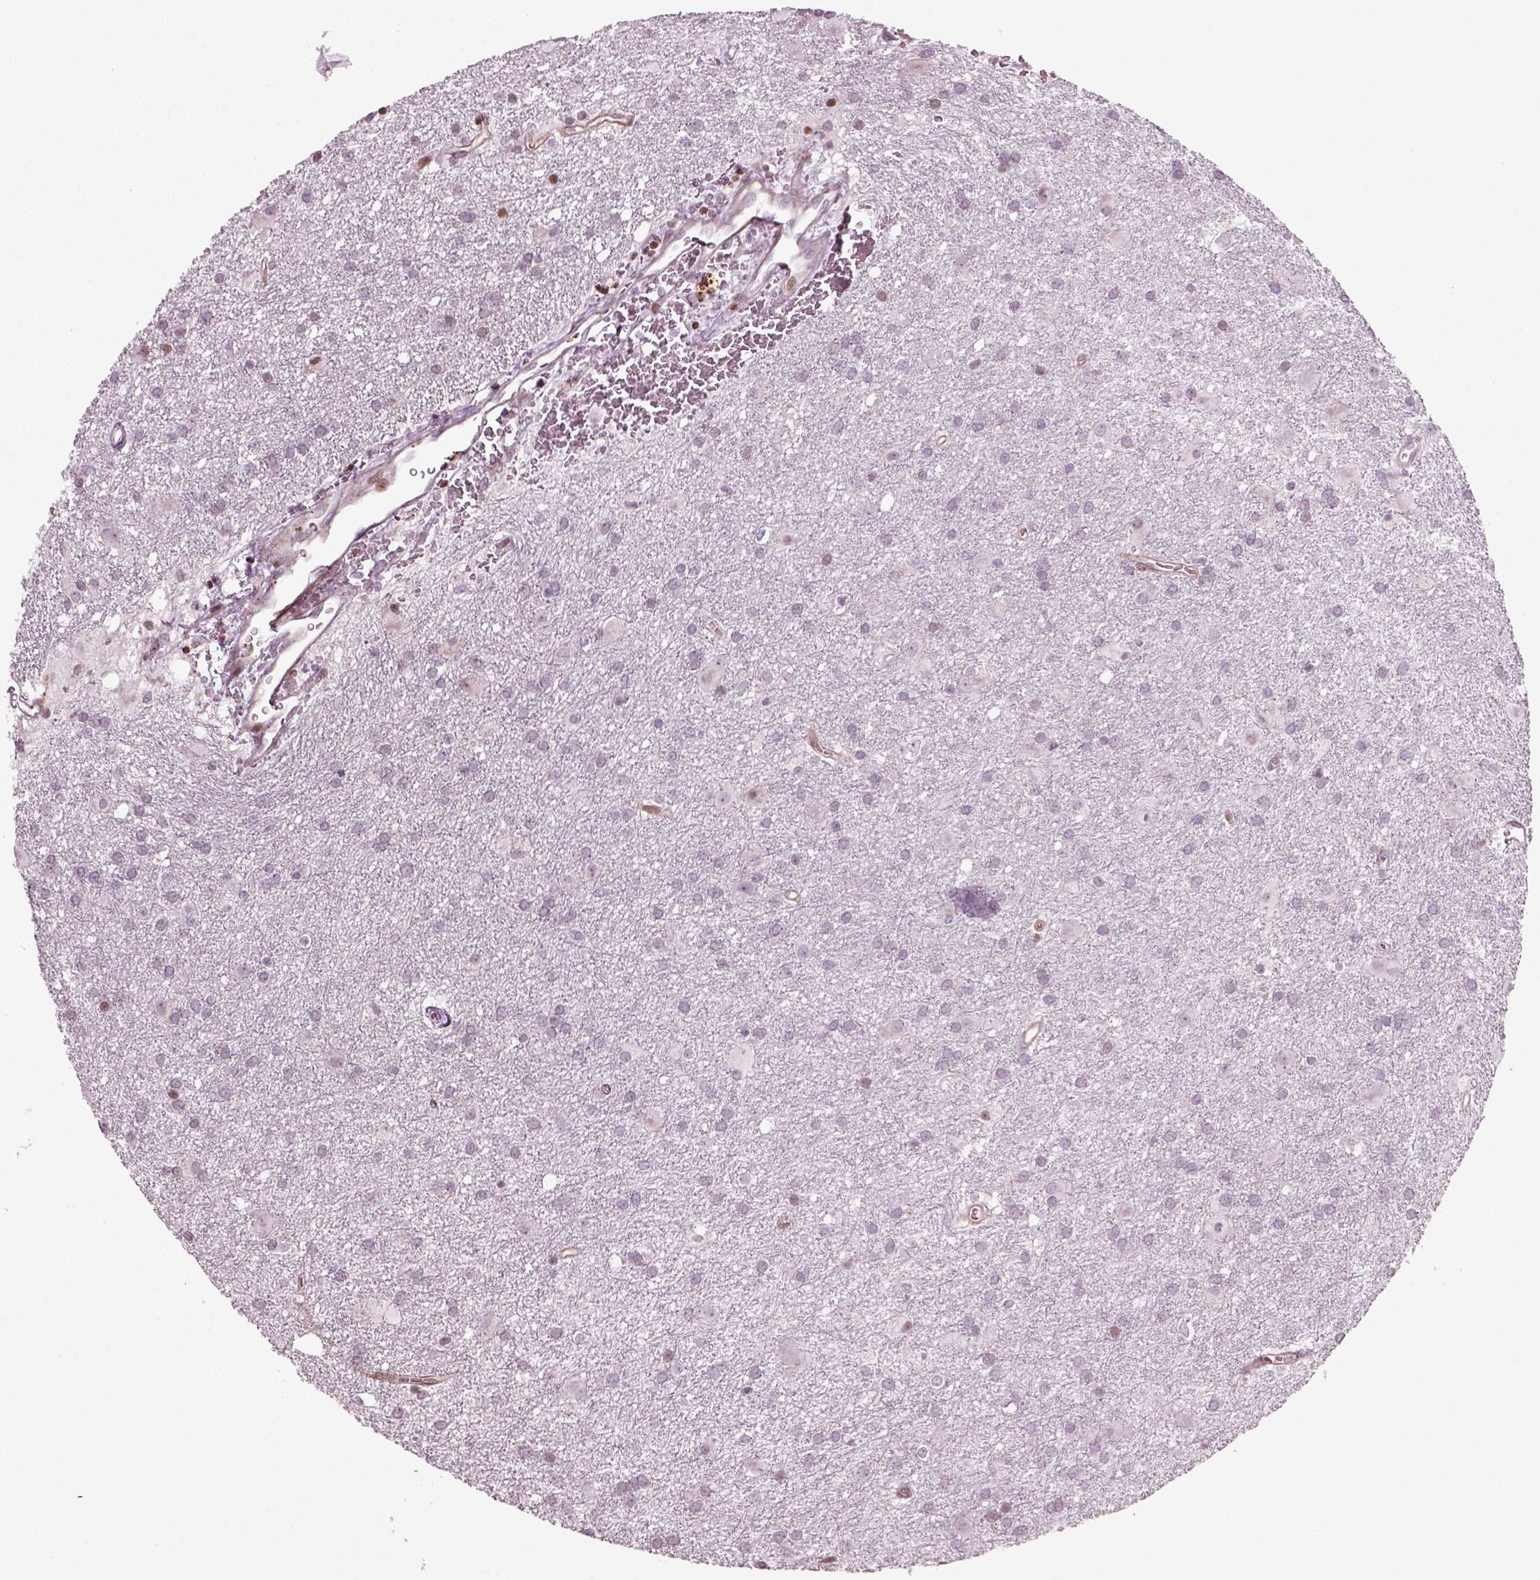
{"staining": {"intensity": "weak", "quantity": "<25%", "location": "nuclear"}, "tissue": "glioma", "cell_type": "Tumor cells", "image_type": "cancer", "snomed": [{"axis": "morphology", "description": "Glioma, malignant, Low grade"}, {"axis": "topography", "description": "Brain"}], "caption": "Tumor cells show no significant expression in glioma.", "gene": "HEYL", "patient": {"sex": "male", "age": 58}}